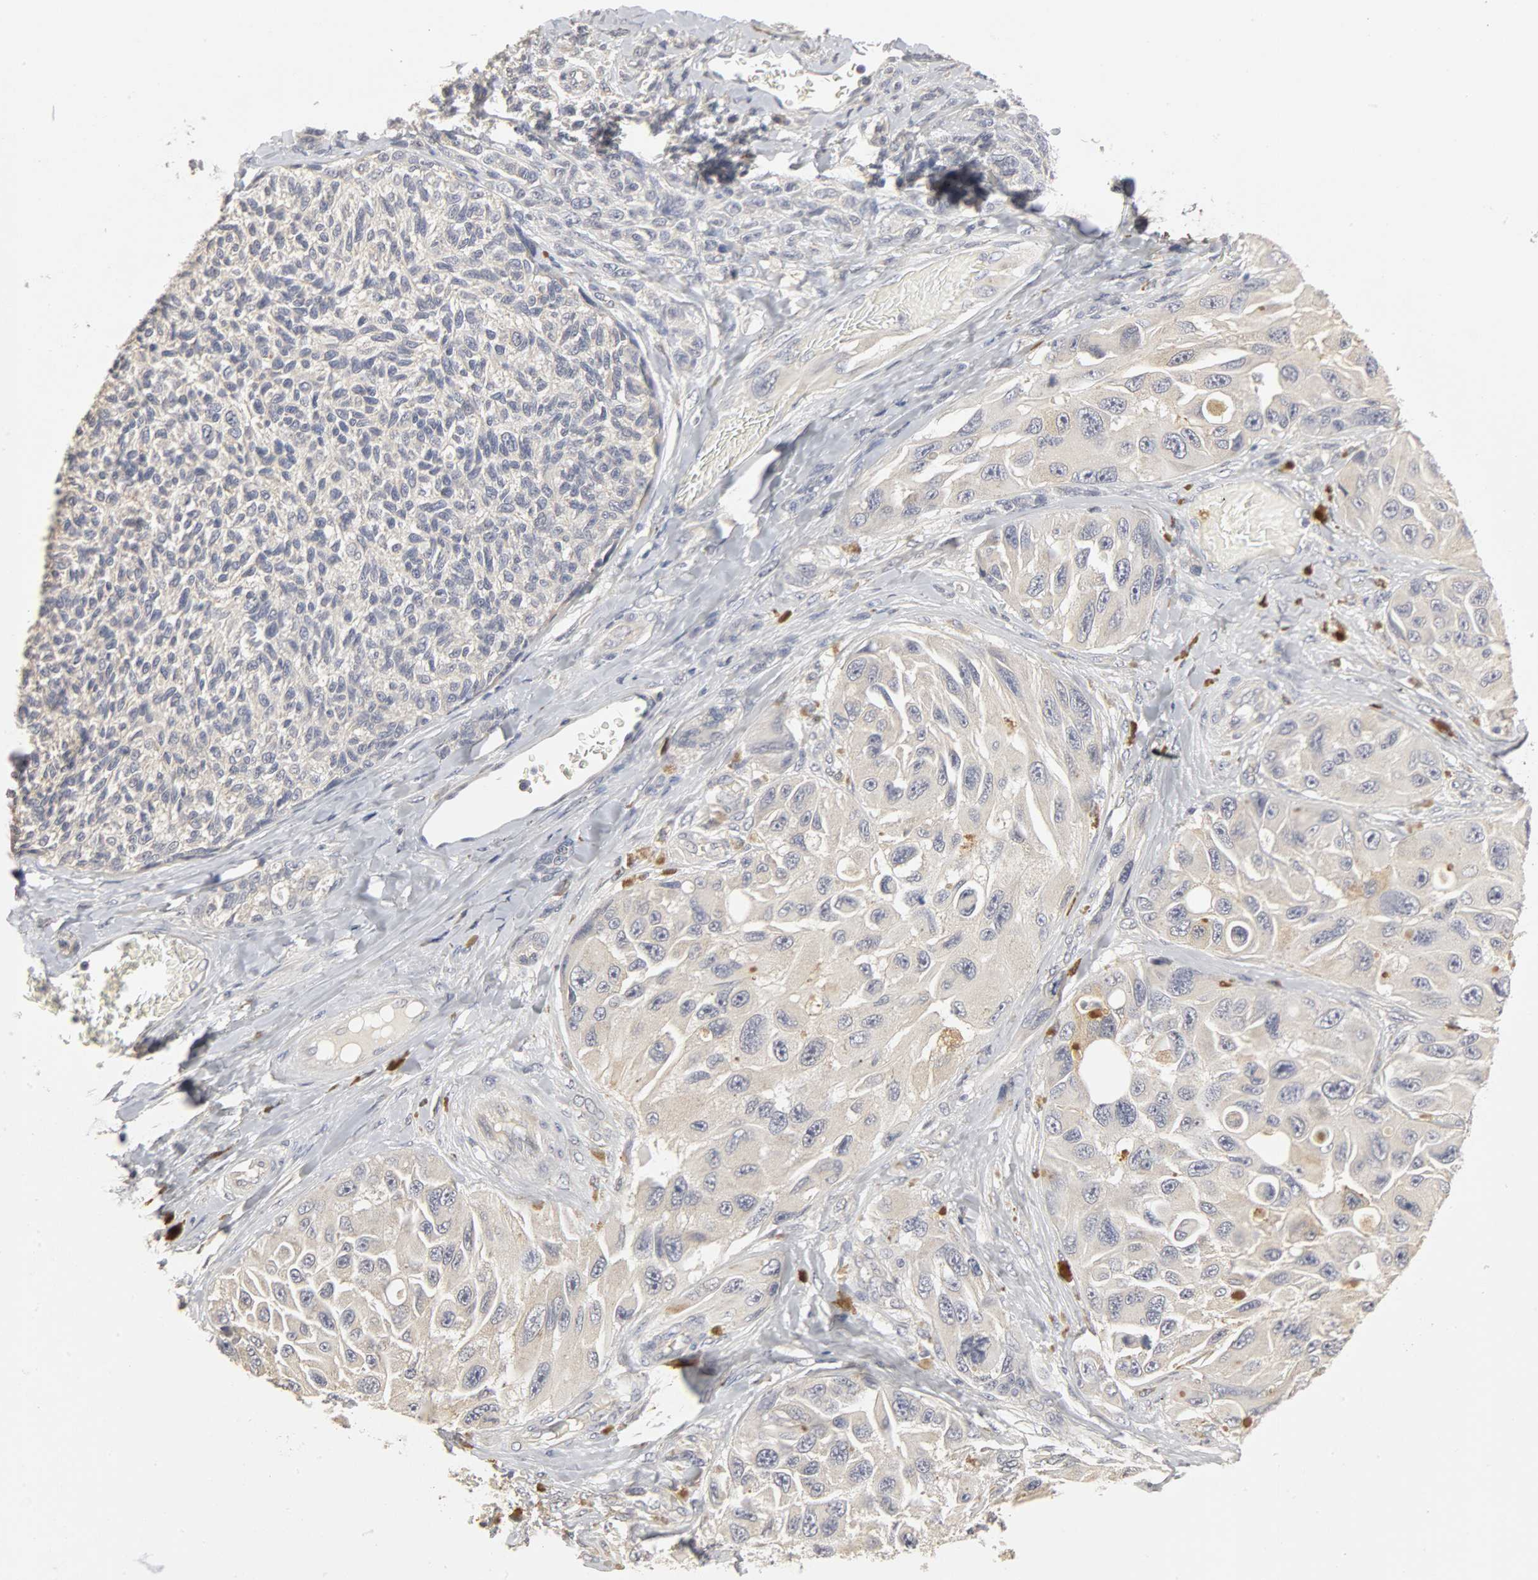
{"staining": {"intensity": "negative", "quantity": "none", "location": "none"}, "tissue": "melanoma", "cell_type": "Tumor cells", "image_type": "cancer", "snomed": [{"axis": "morphology", "description": "Malignant melanoma, NOS"}, {"axis": "topography", "description": "Skin"}], "caption": "There is no significant positivity in tumor cells of malignant melanoma.", "gene": "SLC10A2", "patient": {"sex": "female", "age": 73}}